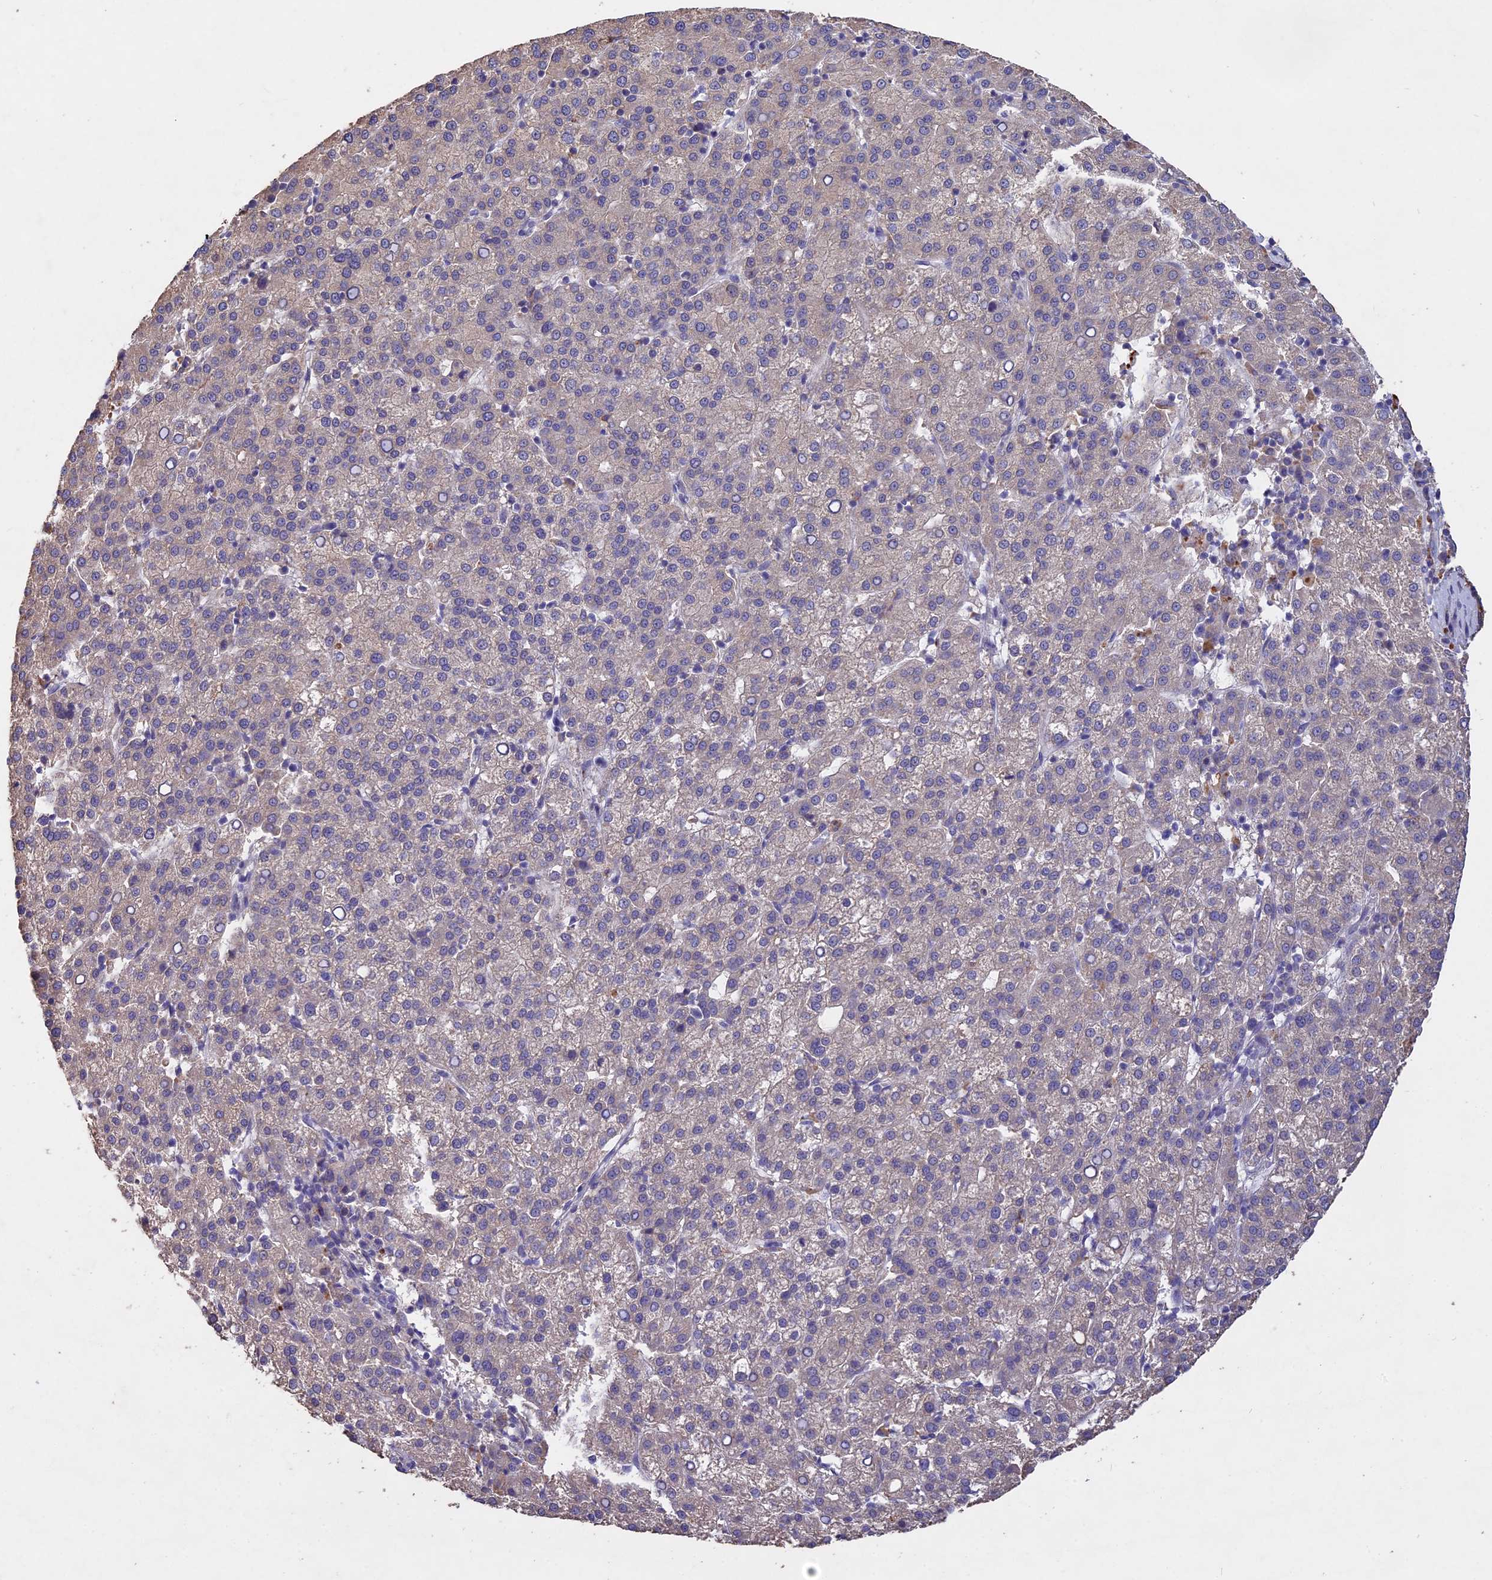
{"staining": {"intensity": "weak", "quantity": "25%-75%", "location": "cytoplasmic/membranous"}, "tissue": "liver cancer", "cell_type": "Tumor cells", "image_type": "cancer", "snomed": [{"axis": "morphology", "description": "Carcinoma, Hepatocellular, NOS"}, {"axis": "topography", "description": "Liver"}], "caption": "Hepatocellular carcinoma (liver) tissue displays weak cytoplasmic/membranous positivity in approximately 25%-75% of tumor cells The staining is performed using DAB brown chromogen to label protein expression. The nuclei are counter-stained blue using hematoxylin.", "gene": "SLC26A4", "patient": {"sex": "female", "age": 58}}